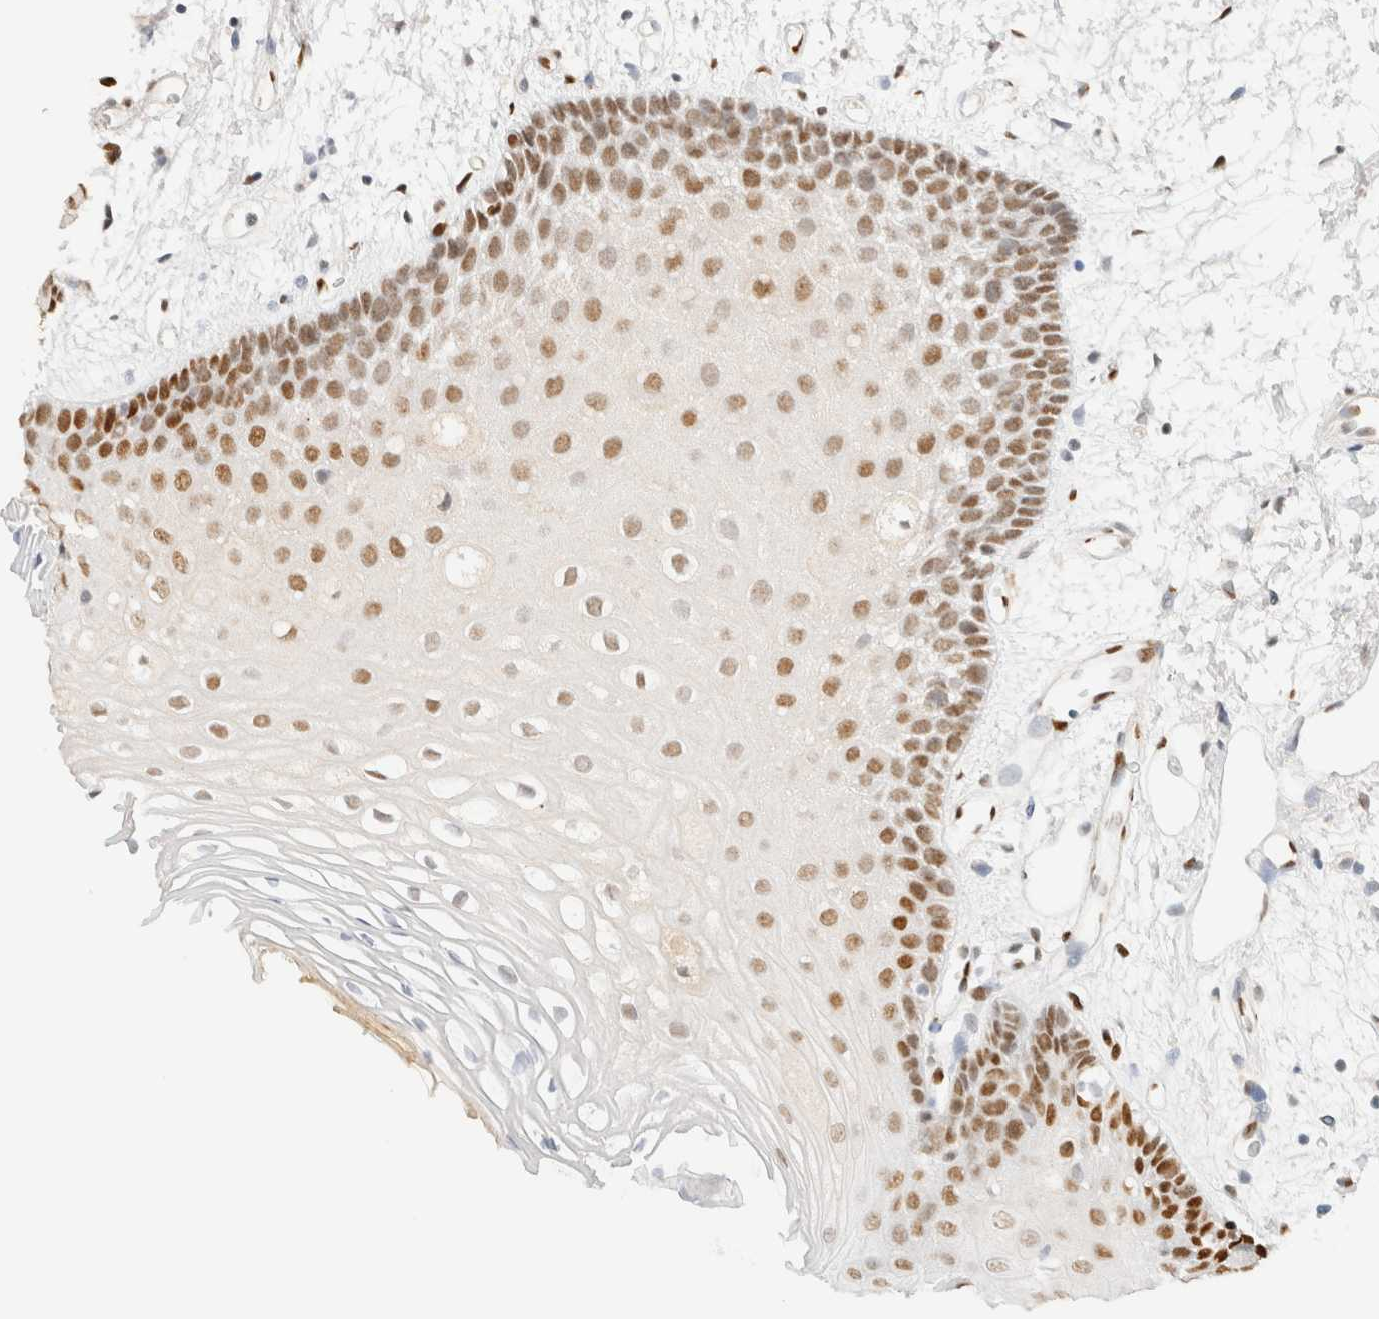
{"staining": {"intensity": "strong", "quantity": ">75%", "location": "nuclear"}, "tissue": "oral mucosa", "cell_type": "Squamous epithelial cells", "image_type": "normal", "snomed": [{"axis": "morphology", "description": "Normal tissue, NOS"}, {"axis": "topography", "description": "Skeletal muscle"}, {"axis": "topography", "description": "Oral tissue"}, {"axis": "topography", "description": "Peripheral nerve tissue"}], "caption": "Immunohistochemical staining of unremarkable human oral mucosa shows >75% levels of strong nuclear protein positivity in about >75% of squamous epithelial cells. Nuclei are stained in blue.", "gene": "DDB2", "patient": {"sex": "female", "age": 84}}